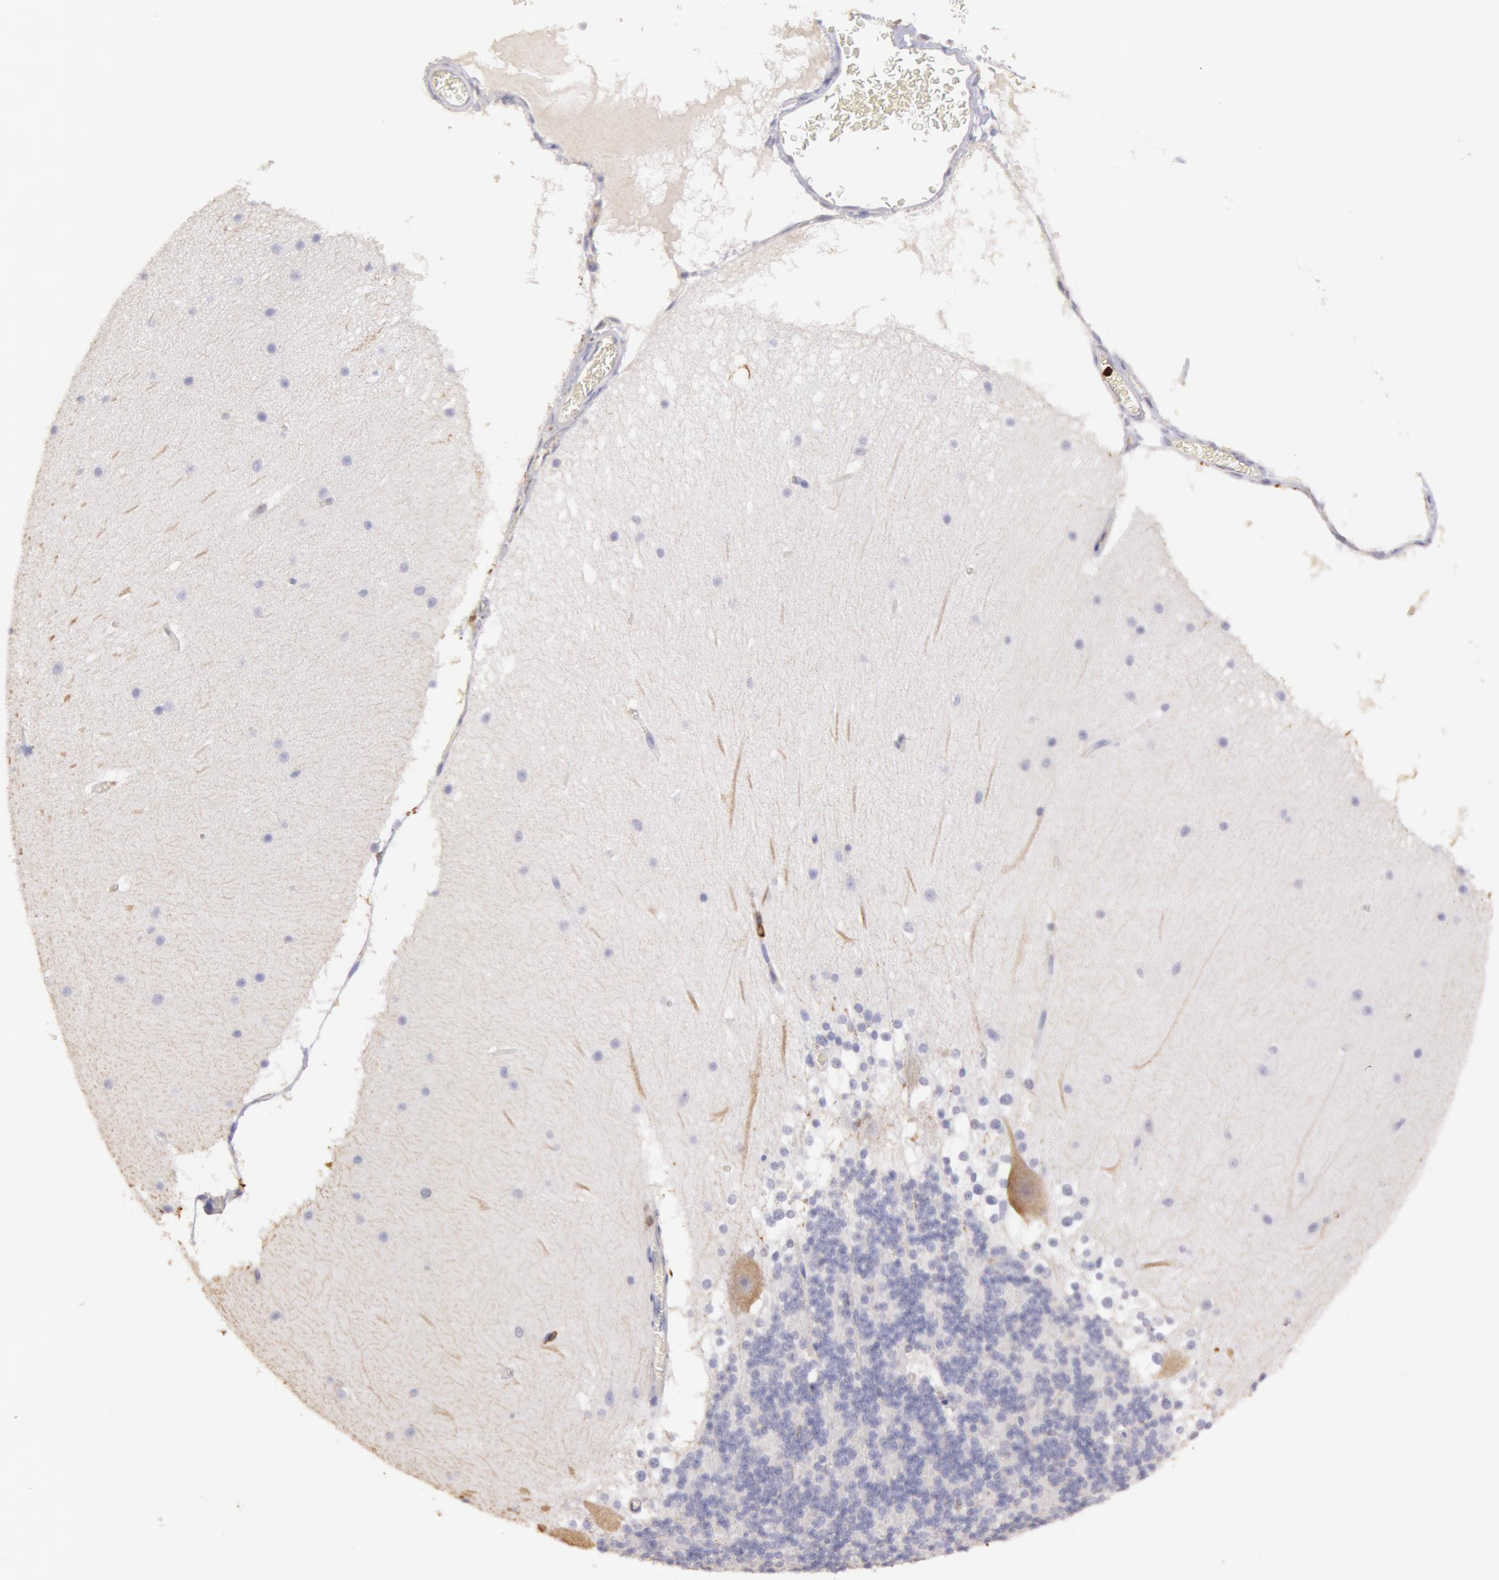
{"staining": {"intensity": "negative", "quantity": "none", "location": "none"}, "tissue": "cerebellum", "cell_type": "Cells in granular layer", "image_type": "normal", "snomed": [{"axis": "morphology", "description": "Normal tissue, NOS"}, {"axis": "topography", "description": "Cerebellum"}], "caption": "Protein analysis of normal cerebellum shows no significant staining in cells in granular layer.", "gene": "RAB27A", "patient": {"sex": "female", "age": 19}}